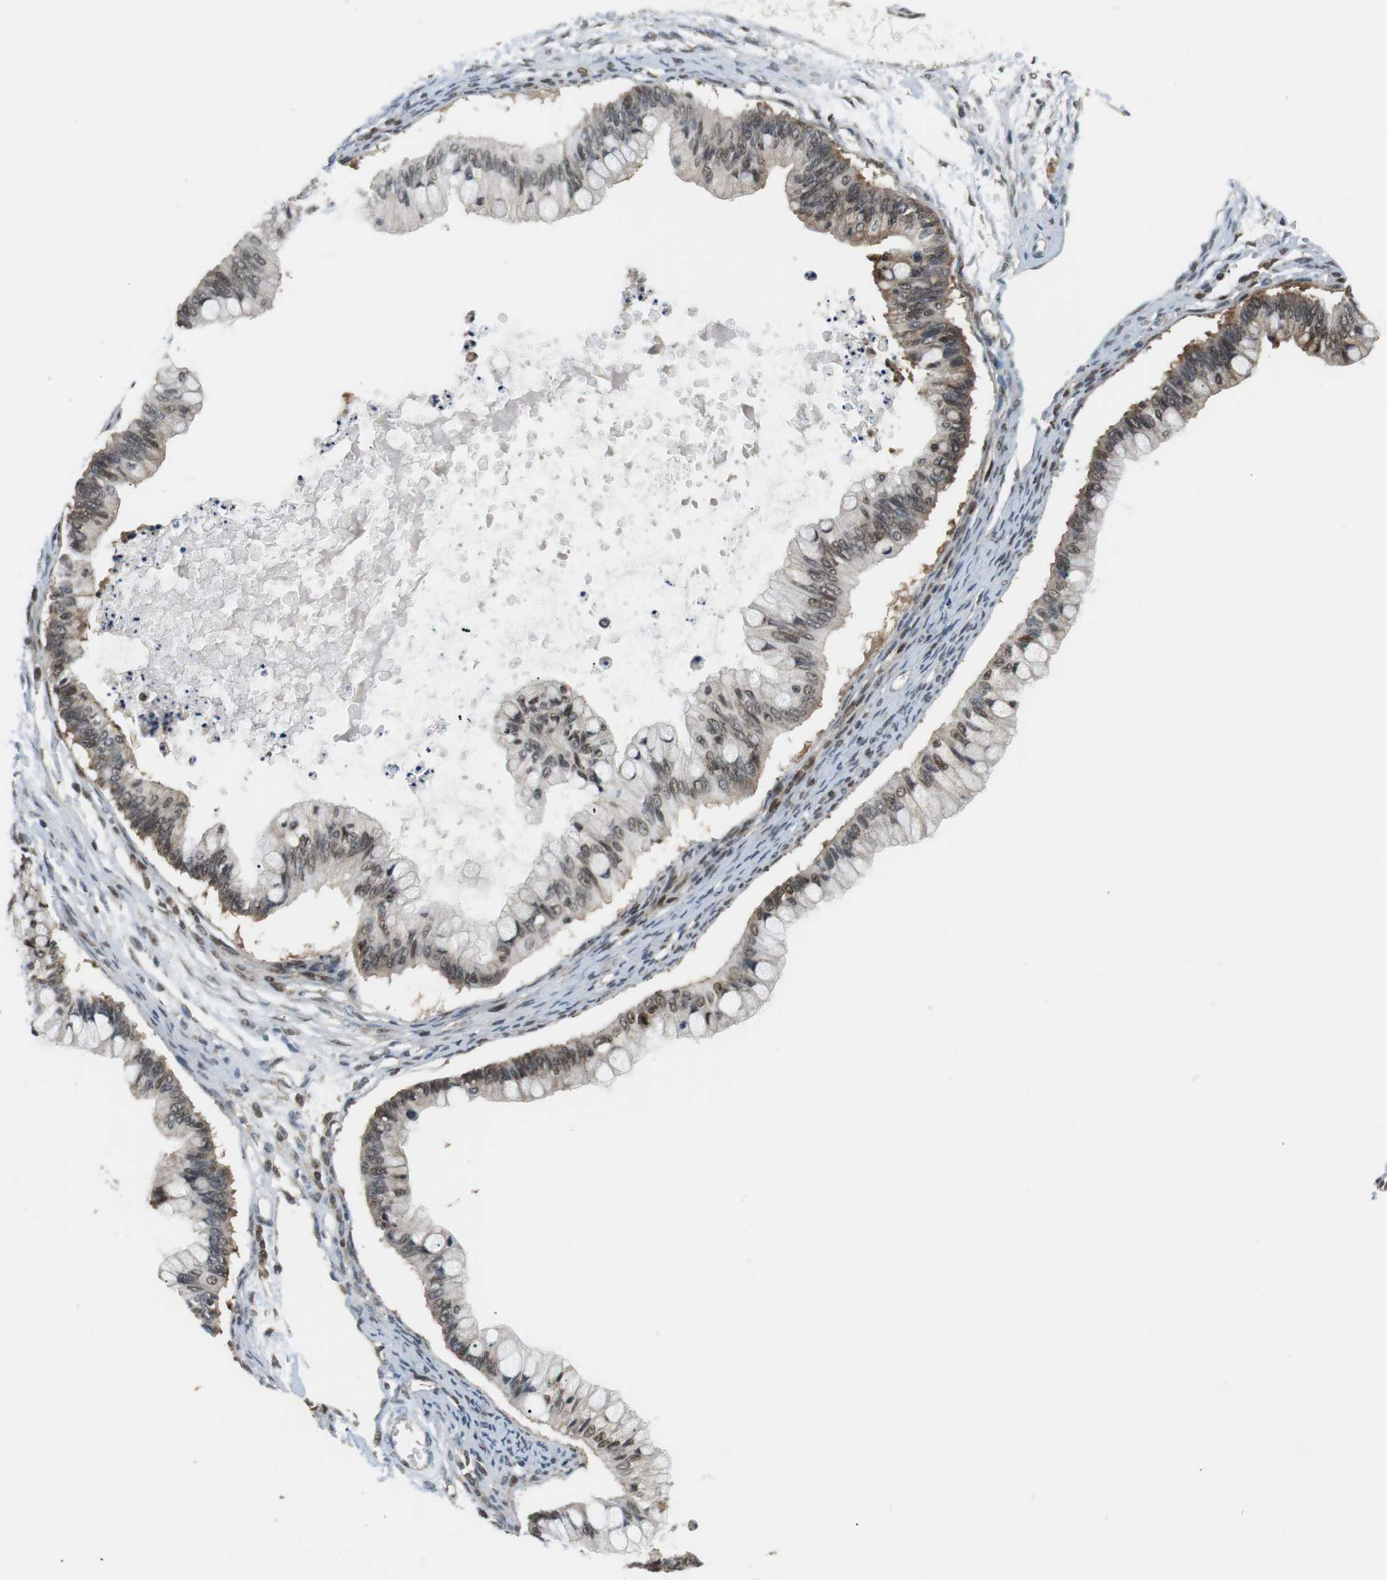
{"staining": {"intensity": "moderate", "quantity": ">75%", "location": "cytoplasmic/membranous,nuclear"}, "tissue": "ovarian cancer", "cell_type": "Tumor cells", "image_type": "cancer", "snomed": [{"axis": "morphology", "description": "Cystadenocarcinoma, mucinous, NOS"}, {"axis": "topography", "description": "Ovary"}], "caption": "This image reveals ovarian mucinous cystadenocarcinoma stained with IHC to label a protein in brown. The cytoplasmic/membranous and nuclear of tumor cells show moderate positivity for the protein. Nuclei are counter-stained blue.", "gene": "CSNK2B", "patient": {"sex": "female", "age": 57}}